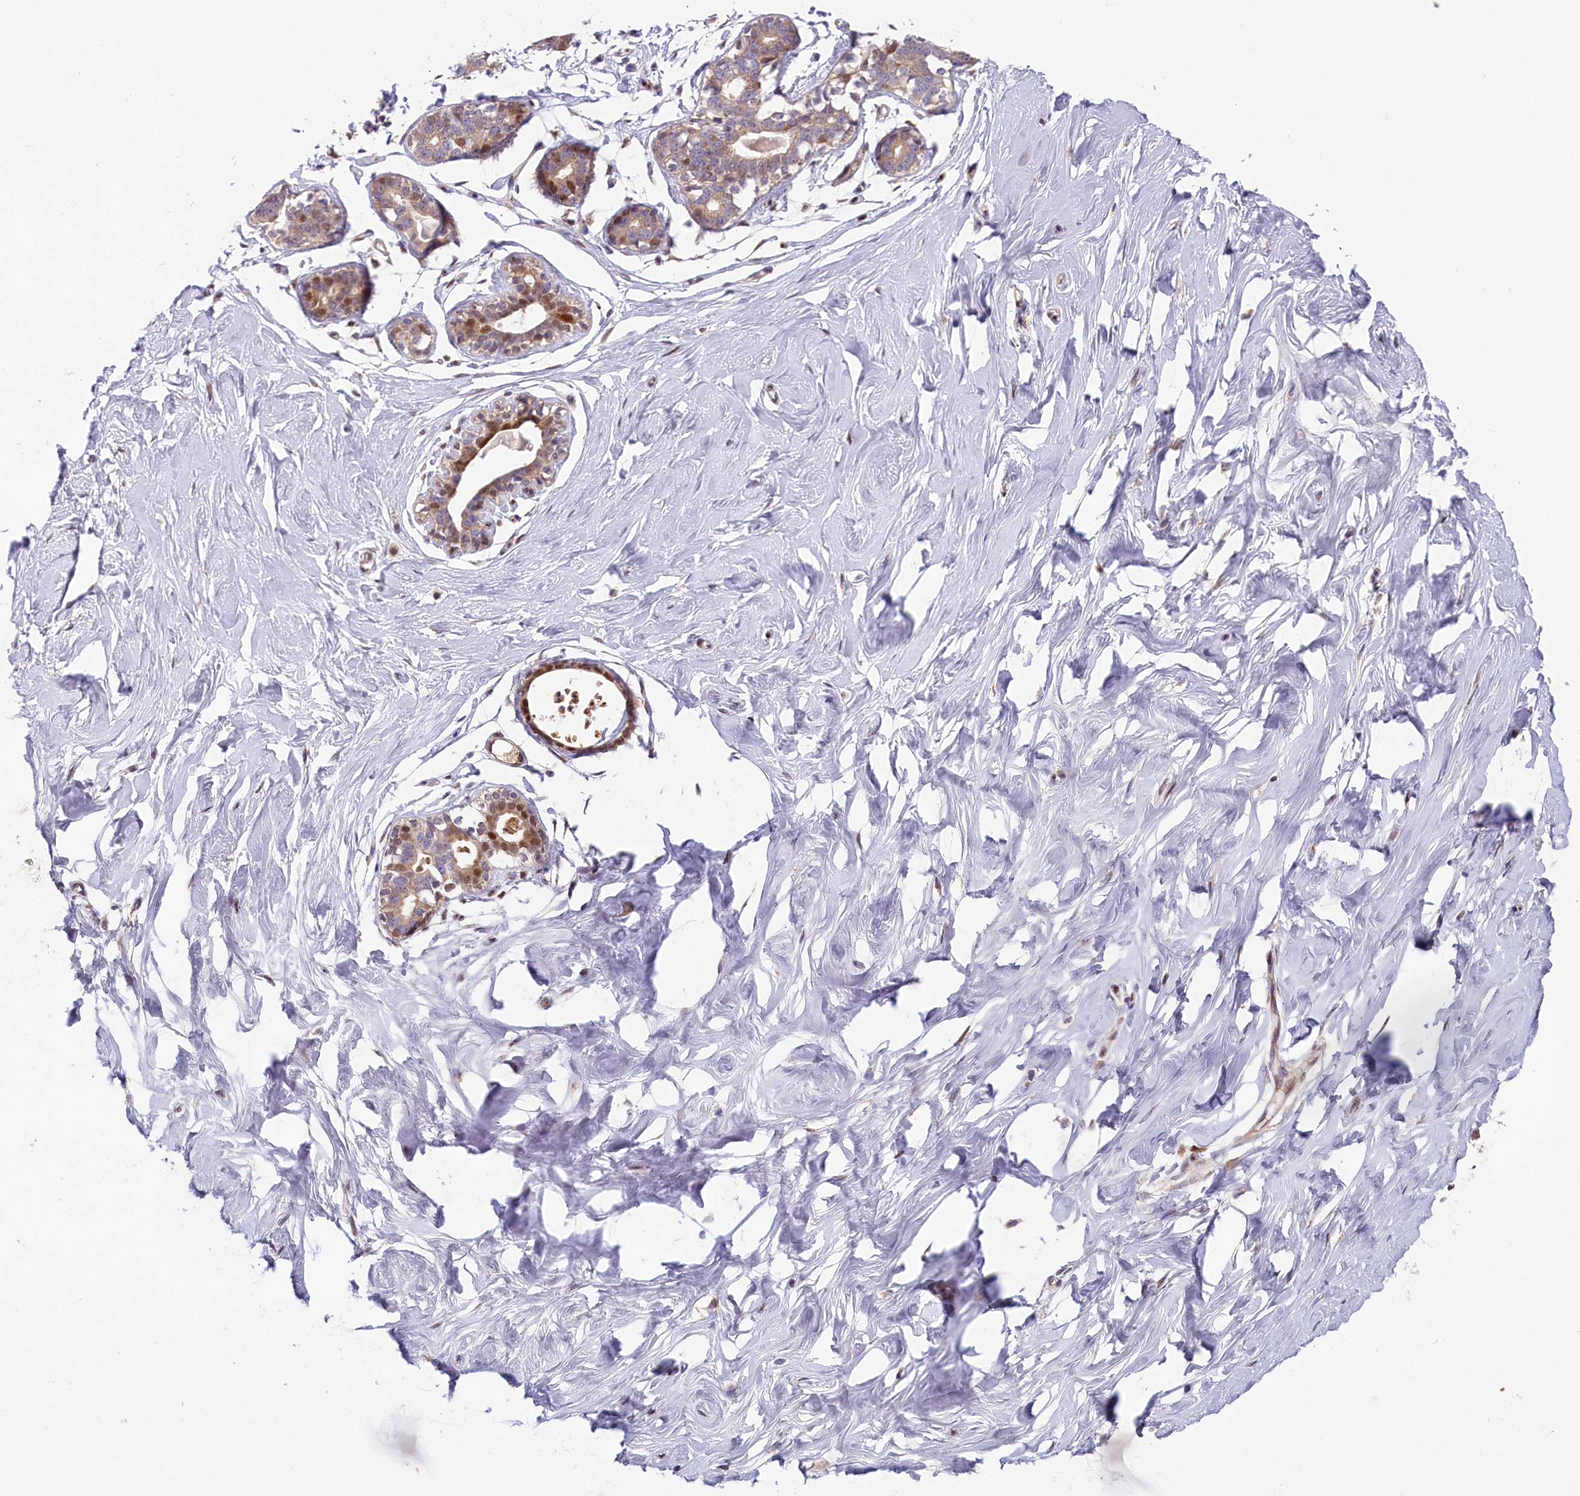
{"staining": {"intensity": "moderate", "quantity": "25%-75%", "location": "cytoplasmic/membranous"}, "tissue": "breast", "cell_type": "Adipocytes", "image_type": "normal", "snomed": [{"axis": "morphology", "description": "Normal tissue, NOS"}, {"axis": "morphology", "description": "Adenoma, NOS"}, {"axis": "topography", "description": "Breast"}], "caption": "Breast stained with immunohistochemistry demonstrates moderate cytoplasmic/membranous positivity in about 25%-75% of adipocytes. (Brightfield microscopy of DAB IHC at high magnification).", "gene": "CHST12", "patient": {"sex": "female", "age": 23}}